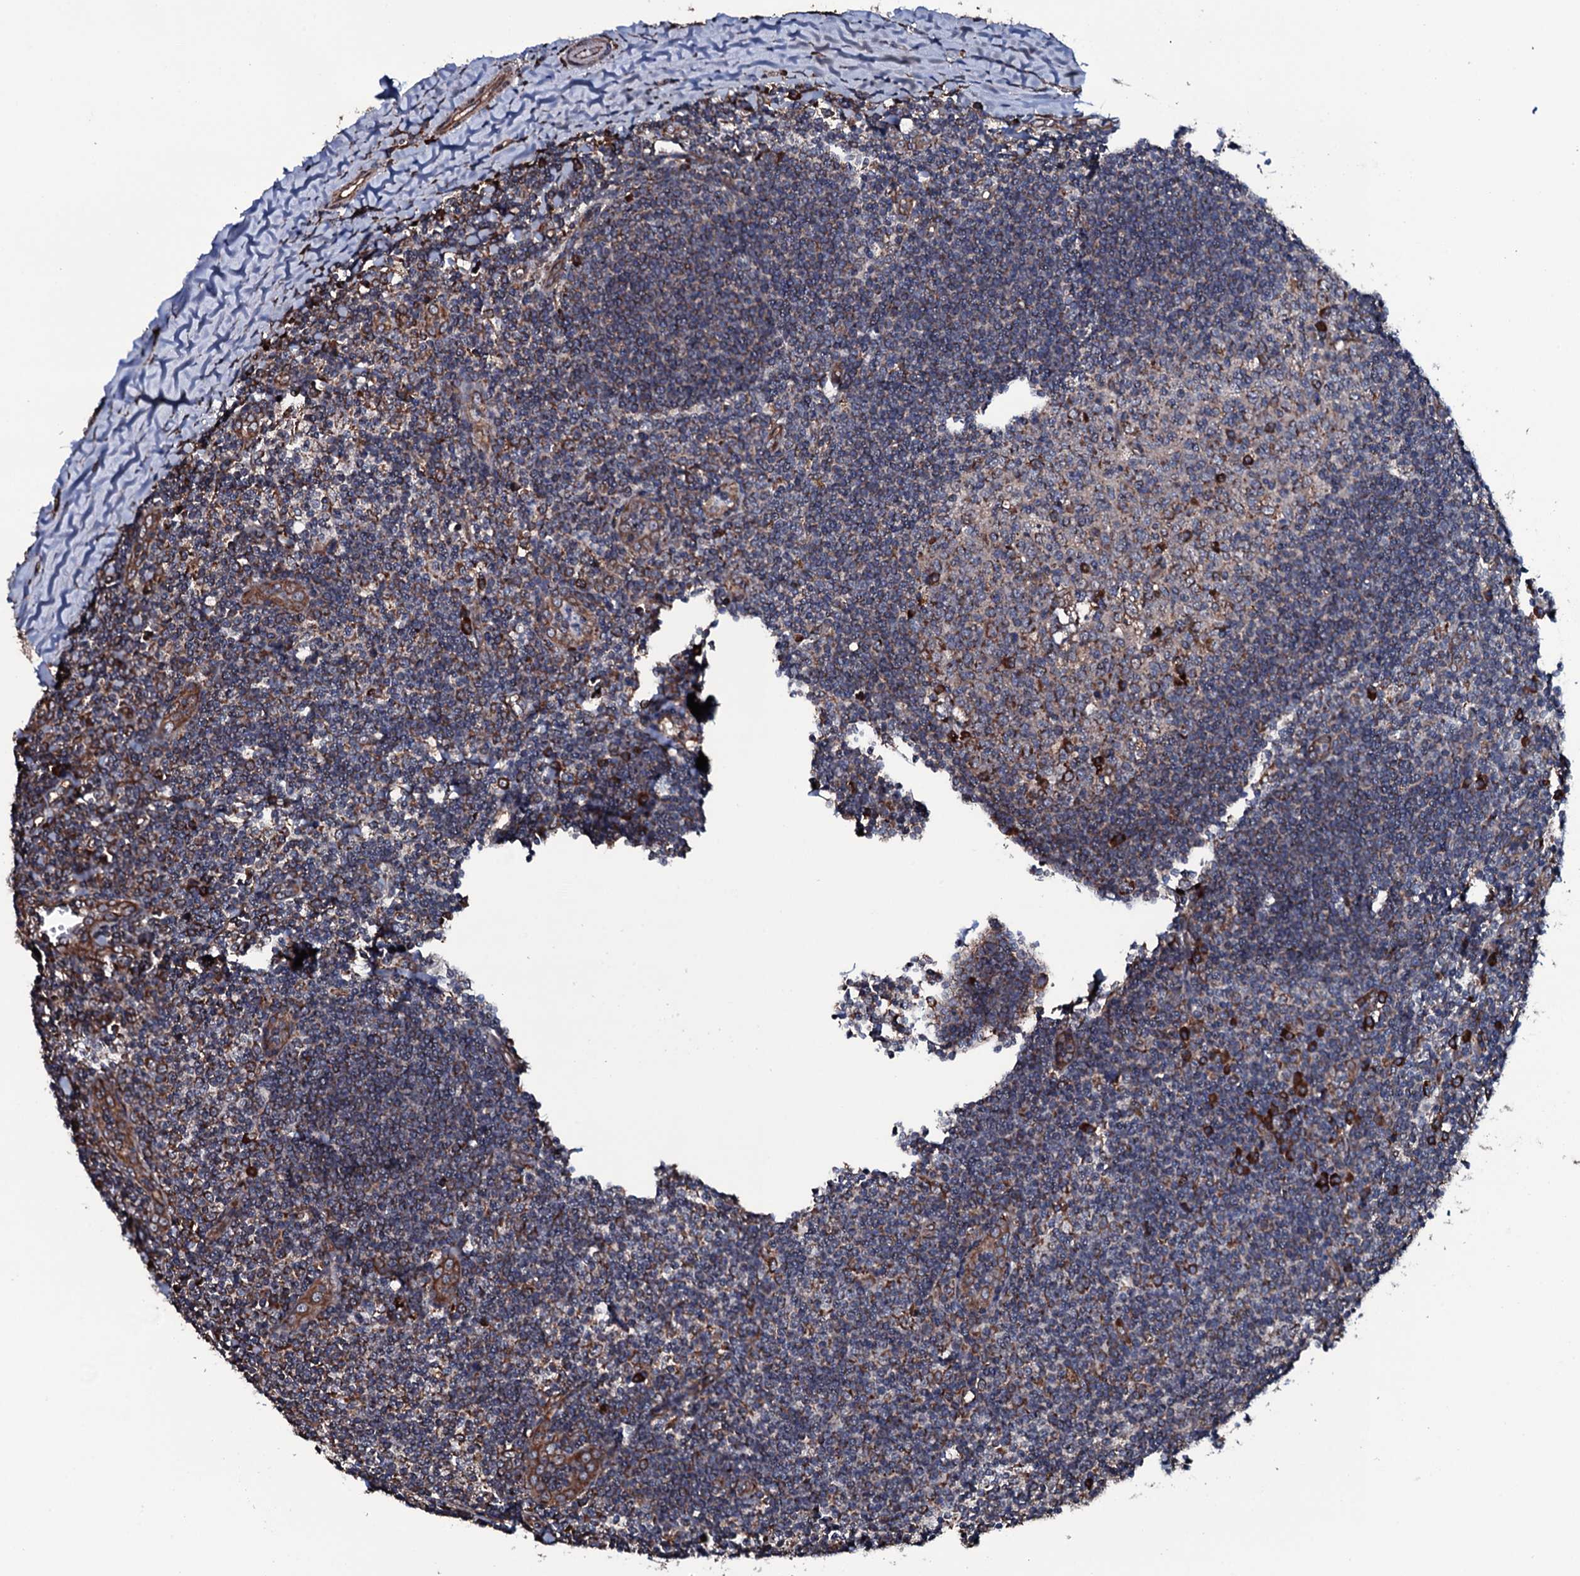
{"staining": {"intensity": "strong", "quantity": "<25%", "location": "cytoplasmic/membranous"}, "tissue": "tonsil", "cell_type": "Germinal center cells", "image_type": "normal", "snomed": [{"axis": "morphology", "description": "Normal tissue, NOS"}, {"axis": "topography", "description": "Tonsil"}], "caption": "Brown immunohistochemical staining in normal human tonsil exhibits strong cytoplasmic/membranous positivity in approximately <25% of germinal center cells.", "gene": "RAB12", "patient": {"sex": "male", "age": 27}}